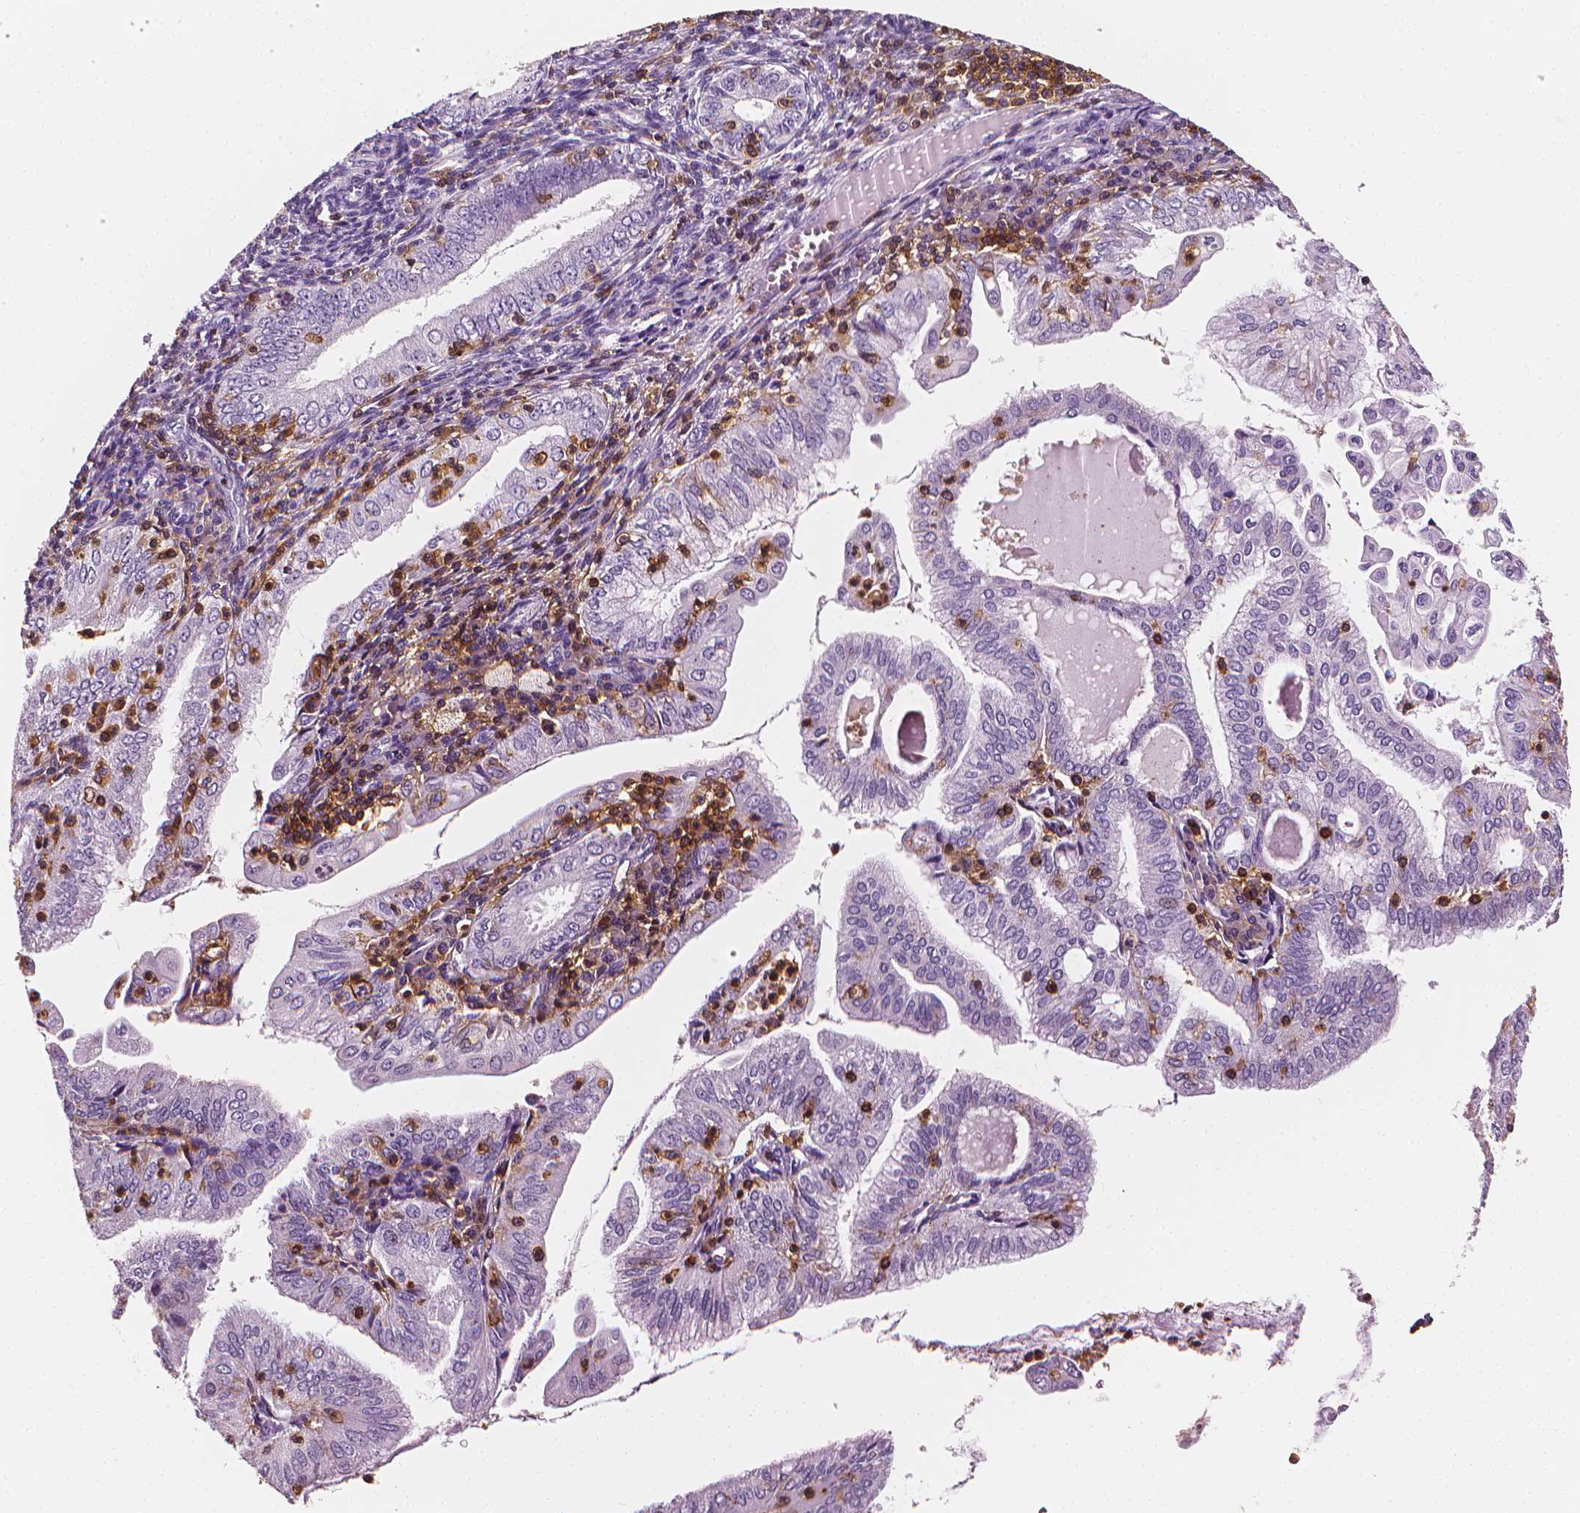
{"staining": {"intensity": "negative", "quantity": "none", "location": "none"}, "tissue": "endometrial cancer", "cell_type": "Tumor cells", "image_type": "cancer", "snomed": [{"axis": "morphology", "description": "Adenocarcinoma, NOS"}, {"axis": "topography", "description": "Endometrium"}], "caption": "Histopathology image shows no protein expression in tumor cells of adenocarcinoma (endometrial) tissue.", "gene": "PTPRC", "patient": {"sex": "female", "age": 55}}